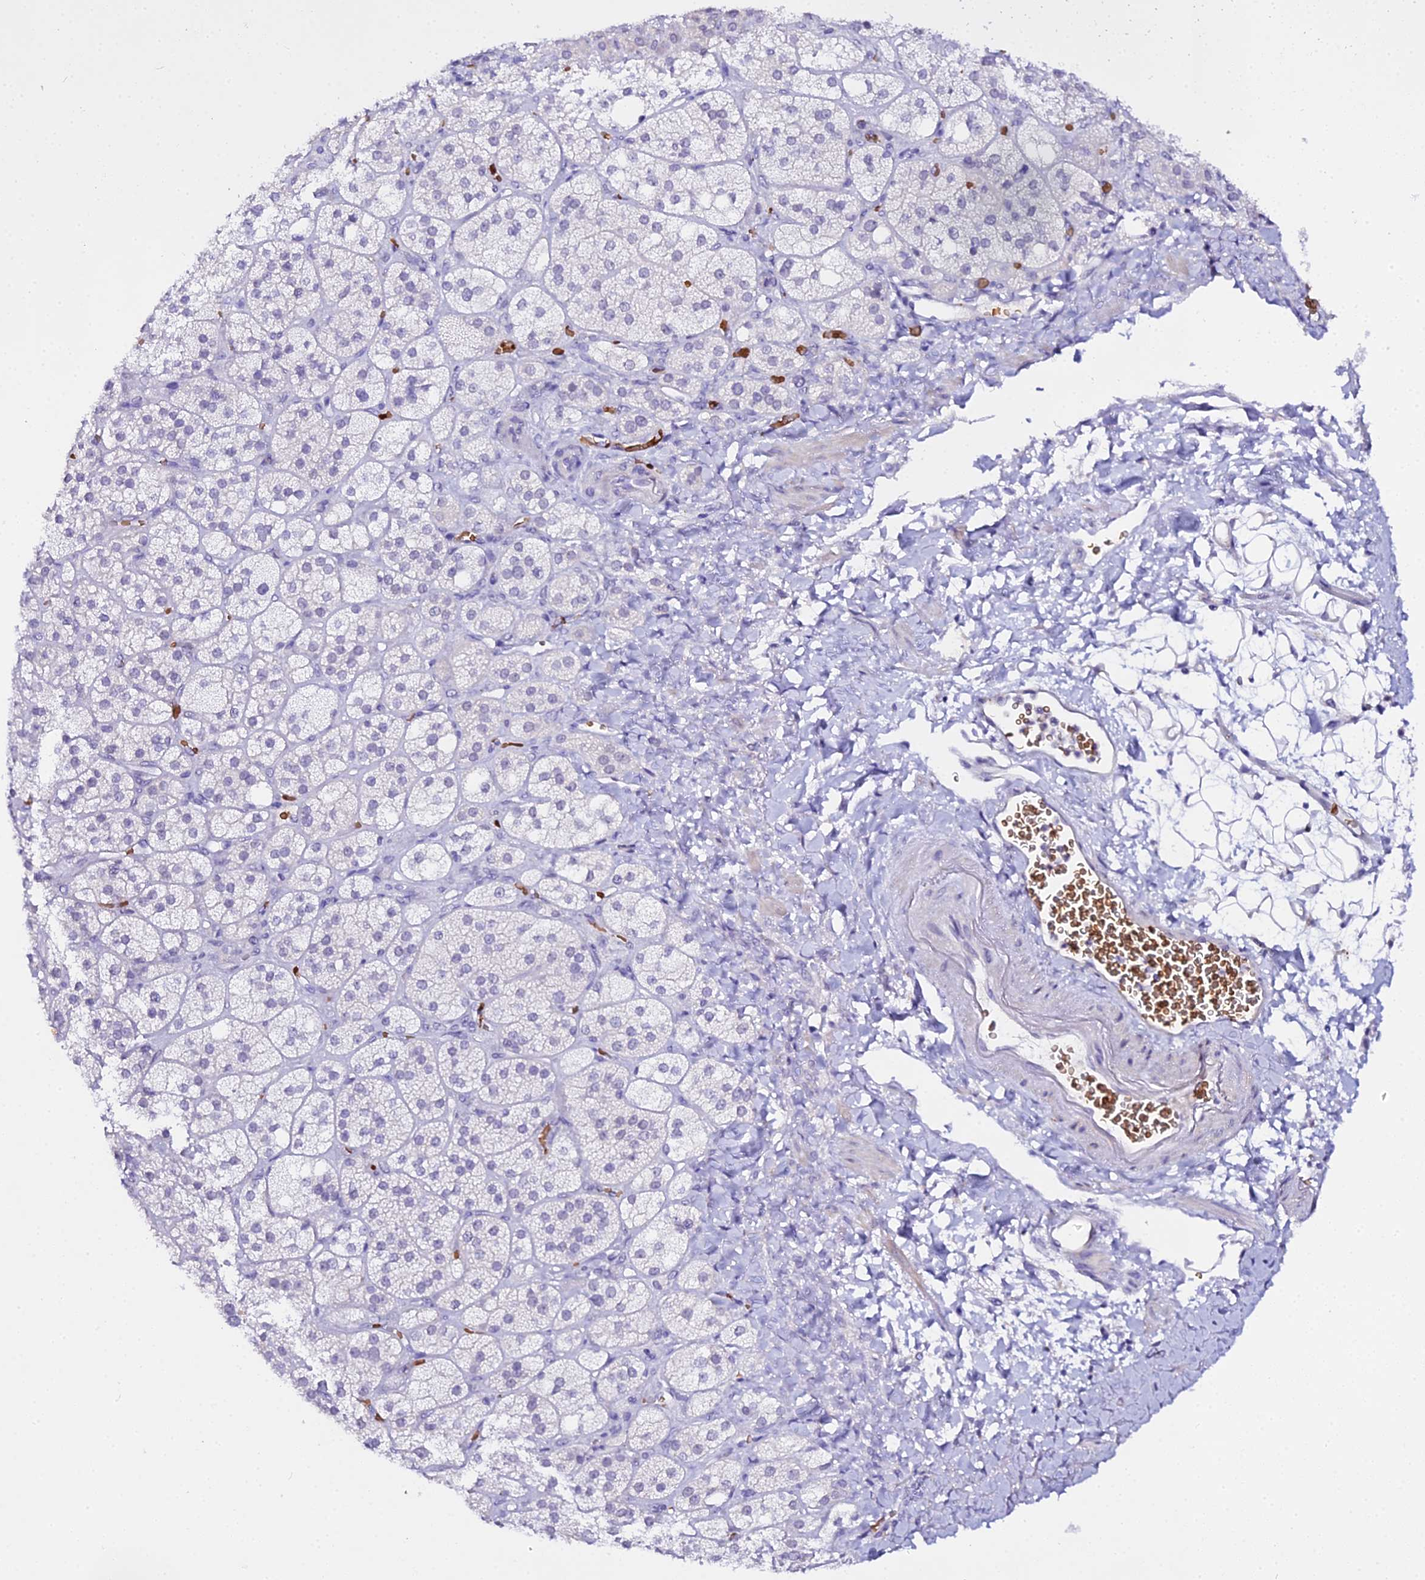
{"staining": {"intensity": "negative", "quantity": "none", "location": "none"}, "tissue": "adrenal gland", "cell_type": "Glandular cells", "image_type": "normal", "snomed": [{"axis": "morphology", "description": "Normal tissue, NOS"}, {"axis": "topography", "description": "Adrenal gland"}], "caption": "A micrograph of human adrenal gland is negative for staining in glandular cells. Nuclei are stained in blue.", "gene": "CFAP45", "patient": {"sex": "male", "age": 61}}